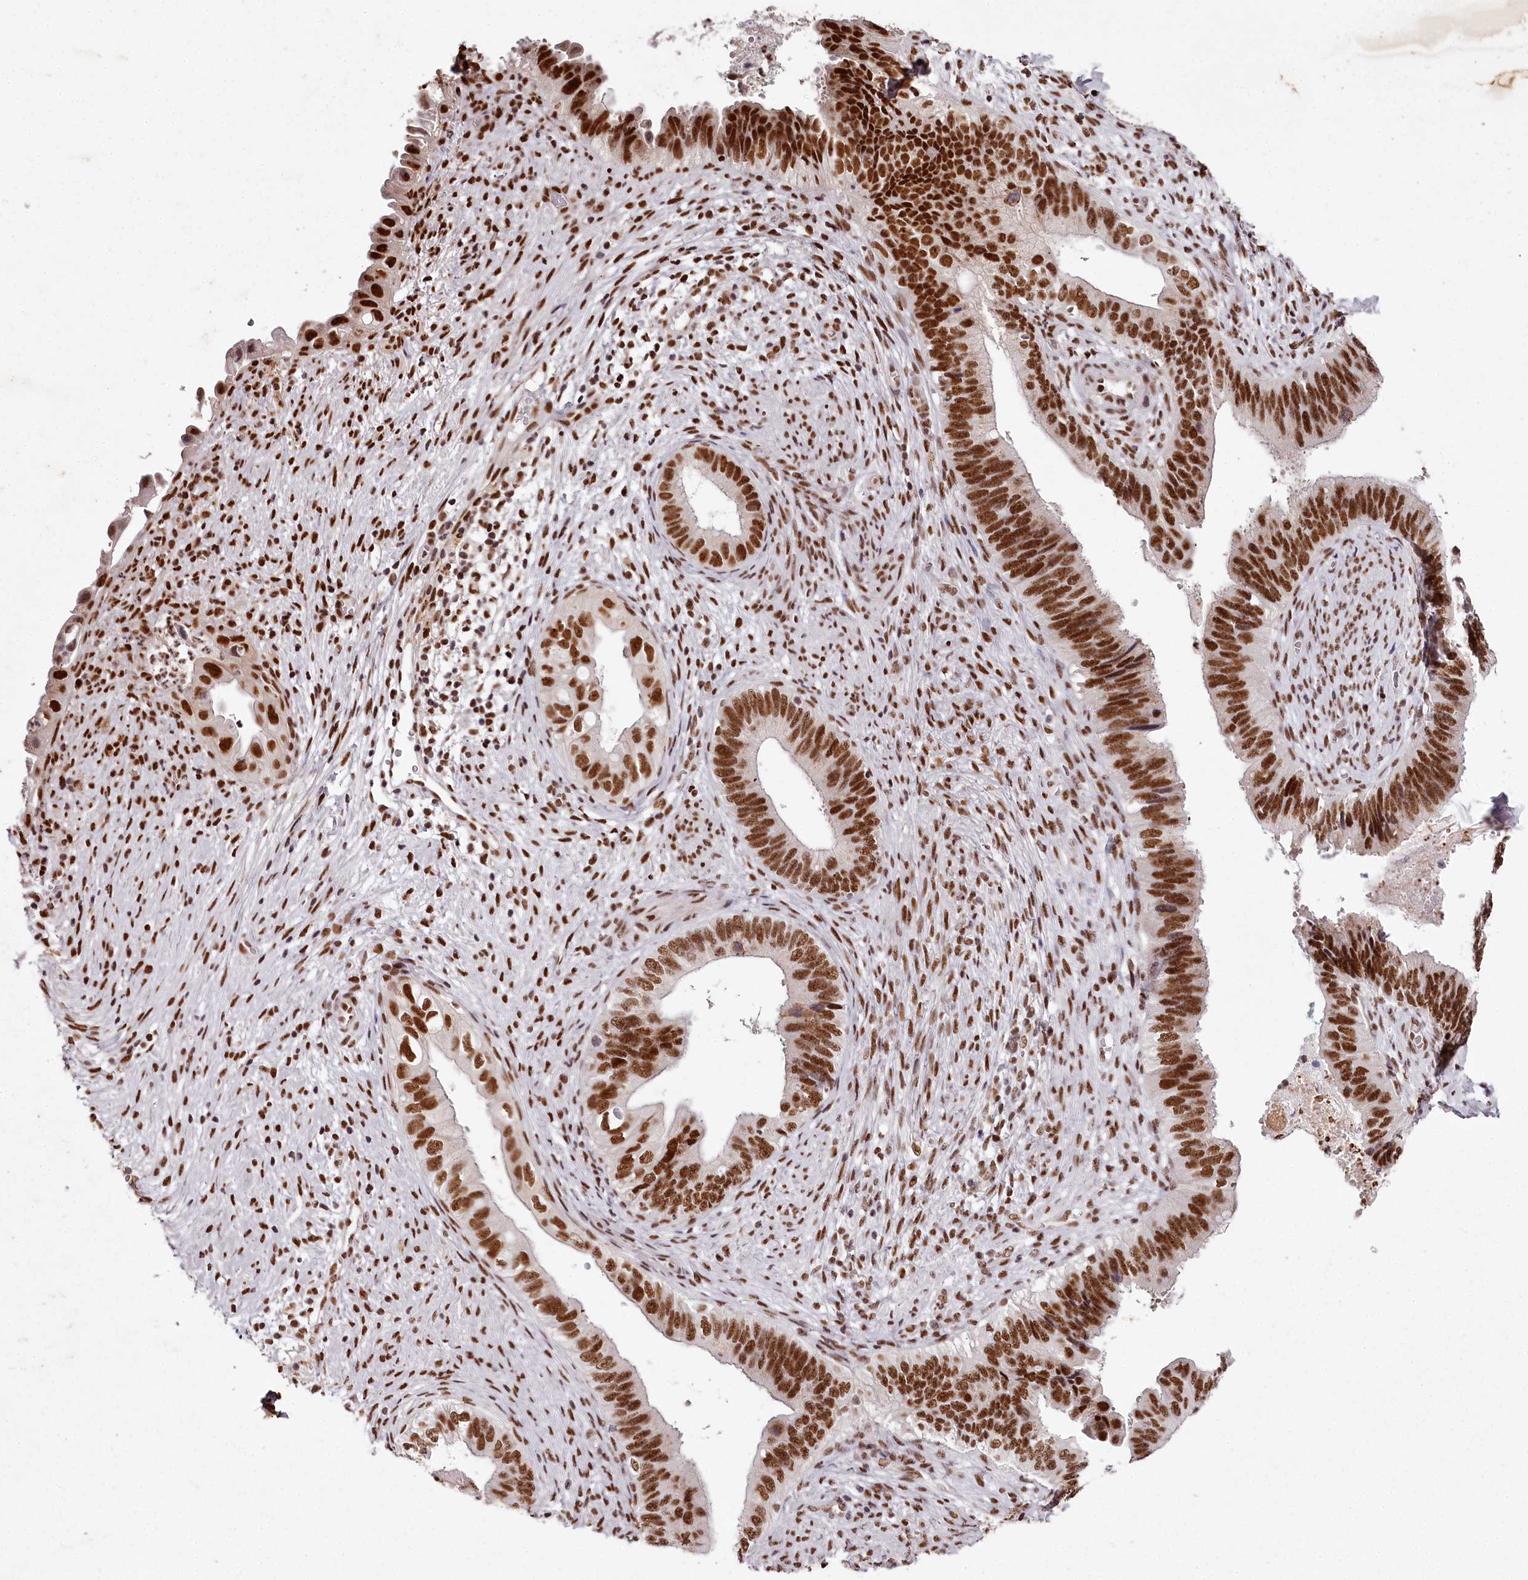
{"staining": {"intensity": "strong", "quantity": ">75%", "location": "nuclear"}, "tissue": "cervical cancer", "cell_type": "Tumor cells", "image_type": "cancer", "snomed": [{"axis": "morphology", "description": "Adenocarcinoma, NOS"}, {"axis": "topography", "description": "Cervix"}], "caption": "DAB (3,3'-diaminobenzidine) immunohistochemical staining of cervical cancer displays strong nuclear protein staining in approximately >75% of tumor cells.", "gene": "PSPC1", "patient": {"sex": "female", "age": 42}}